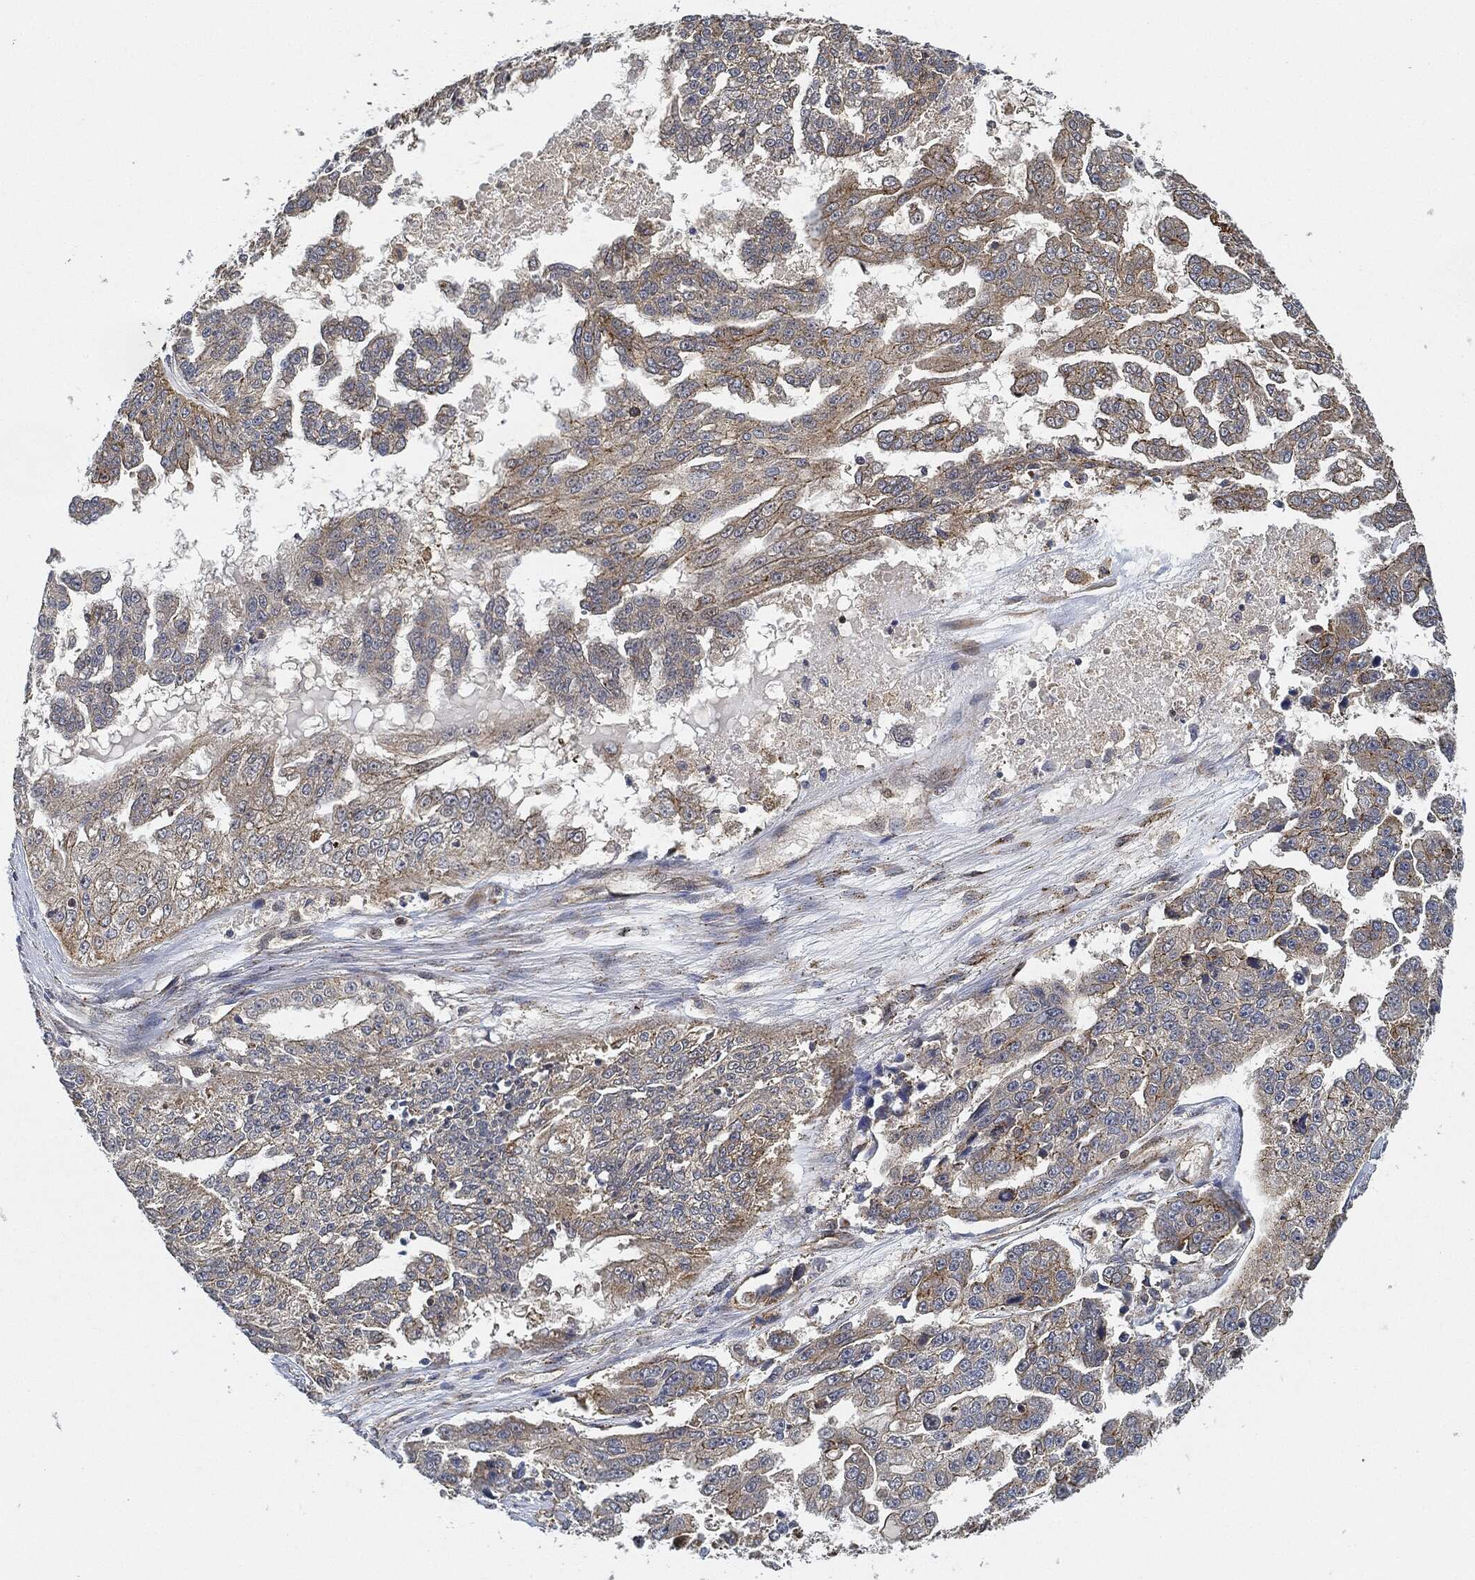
{"staining": {"intensity": "moderate", "quantity": "25%-75%", "location": "cytoplasmic/membranous"}, "tissue": "ovarian cancer", "cell_type": "Tumor cells", "image_type": "cancer", "snomed": [{"axis": "morphology", "description": "Cystadenocarcinoma, serous, NOS"}, {"axis": "topography", "description": "Ovary"}], "caption": "Immunohistochemistry (IHC) image of neoplastic tissue: ovarian serous cystadenocarcinoma stained using immunohistochemistry exhibits medium levels of moderate protein expression localized specifically in the cytoplasmic/membranous of tumor cells, appearing as a cytoplasmic/membranous brown color.", "gene": "MAP3K3", "patient": {"sex": "female", "age": 58}}